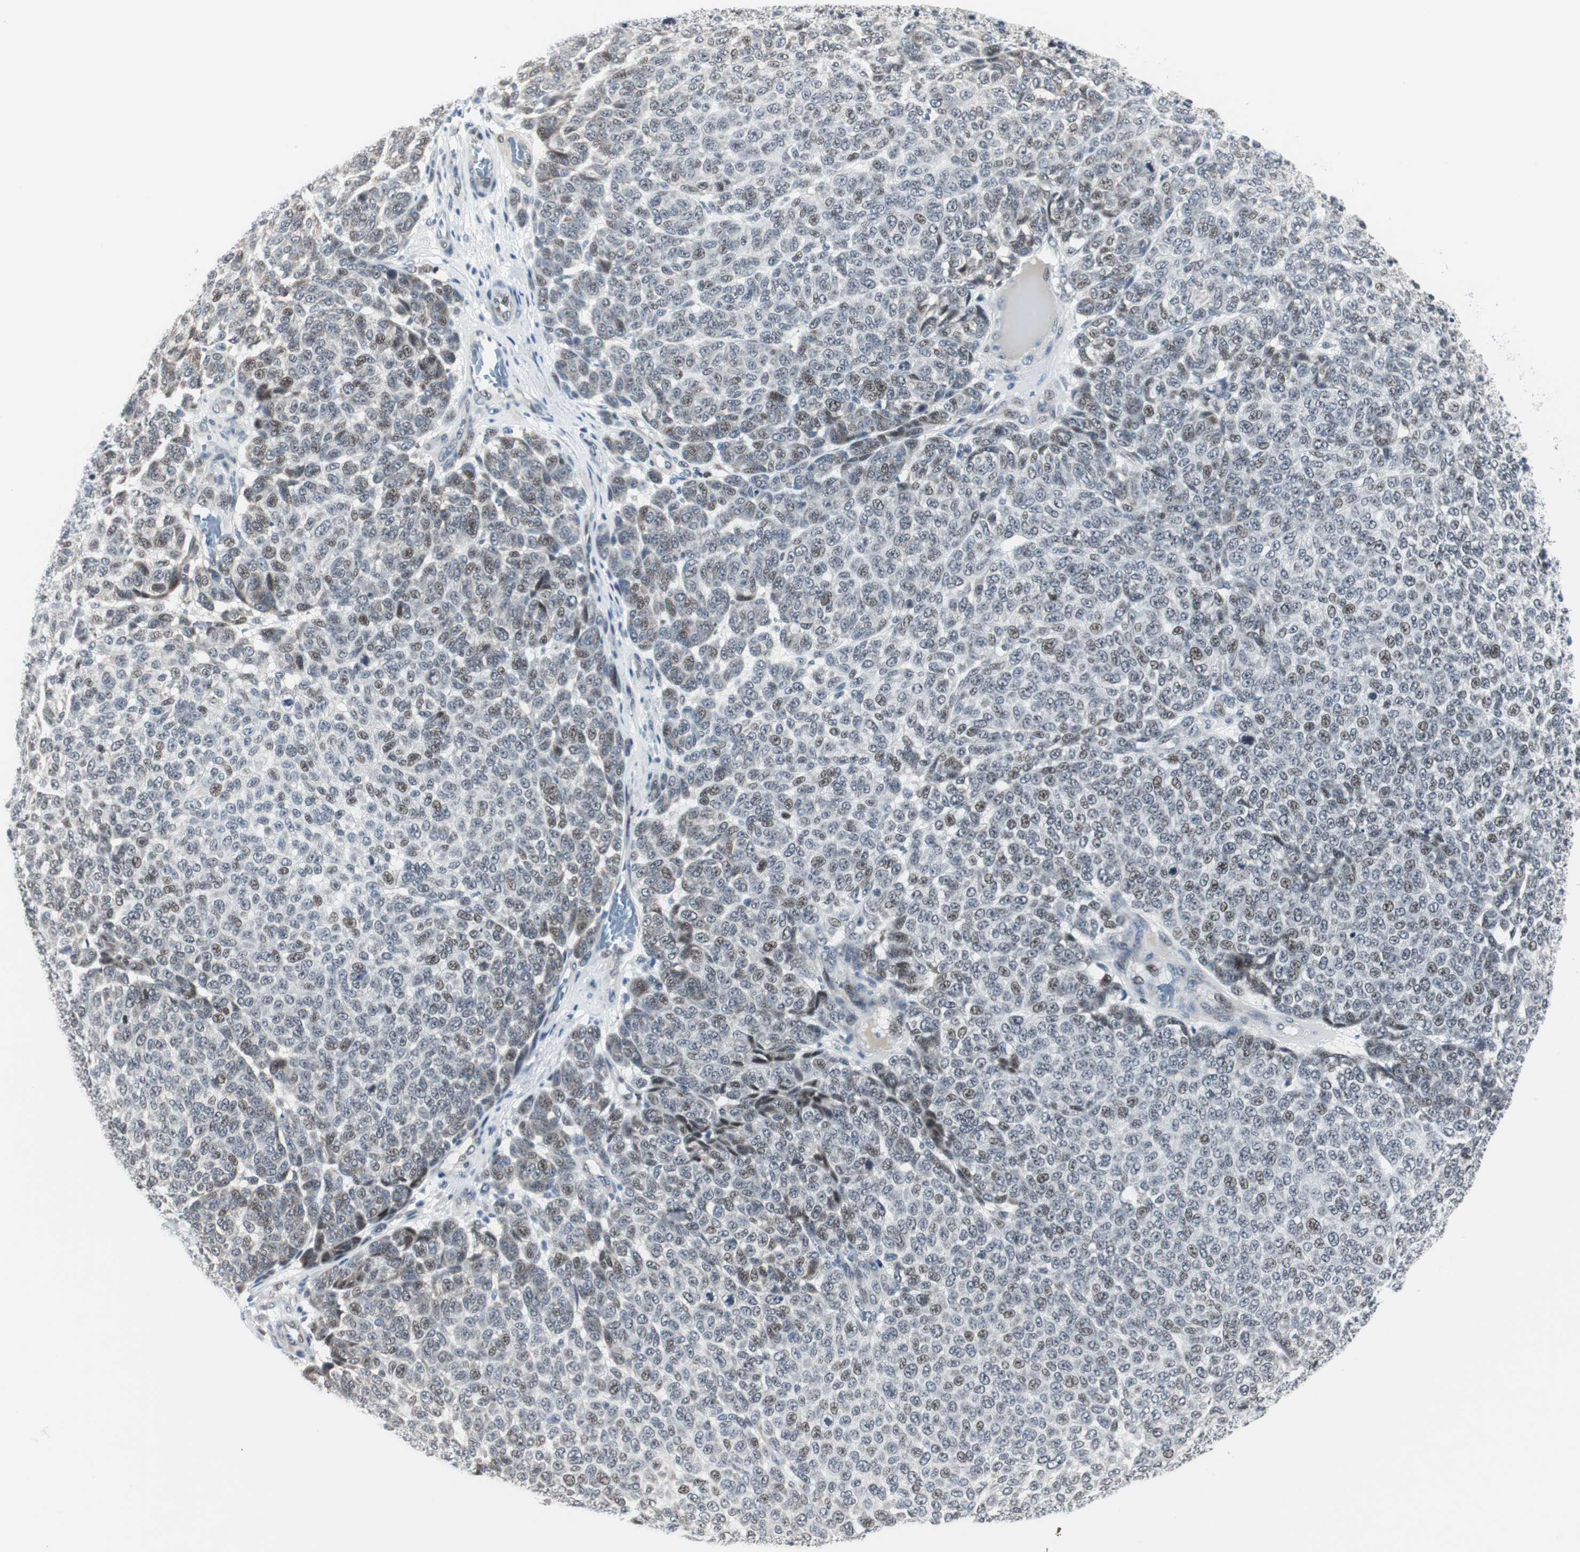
{"staining": {"intensity": "weak", "quantity": "25%-75%", "location": "nuclear"}, "tissue": "melanoma", "cell_type": "Tumor cells", "image_type": "cancer", "snomed": [{"axis": "morphology", "description": "Malignant melanoma, NOS"}, {"axis": "topography", "description": "Skin"}], "caption": "DAB immunohistochemical staining of malignant melanoma demonstrates weak nuclear protein expression in about 25%-75% of tumor cells. The staining is performed using DAB (3,3'-diaminobenzidine) brown chromogen to label protein expression. The nuclei are counter-stained blue using hematoxylin.", "gene": "MTA1", "patient": {"sex": "male", "age": 59}}